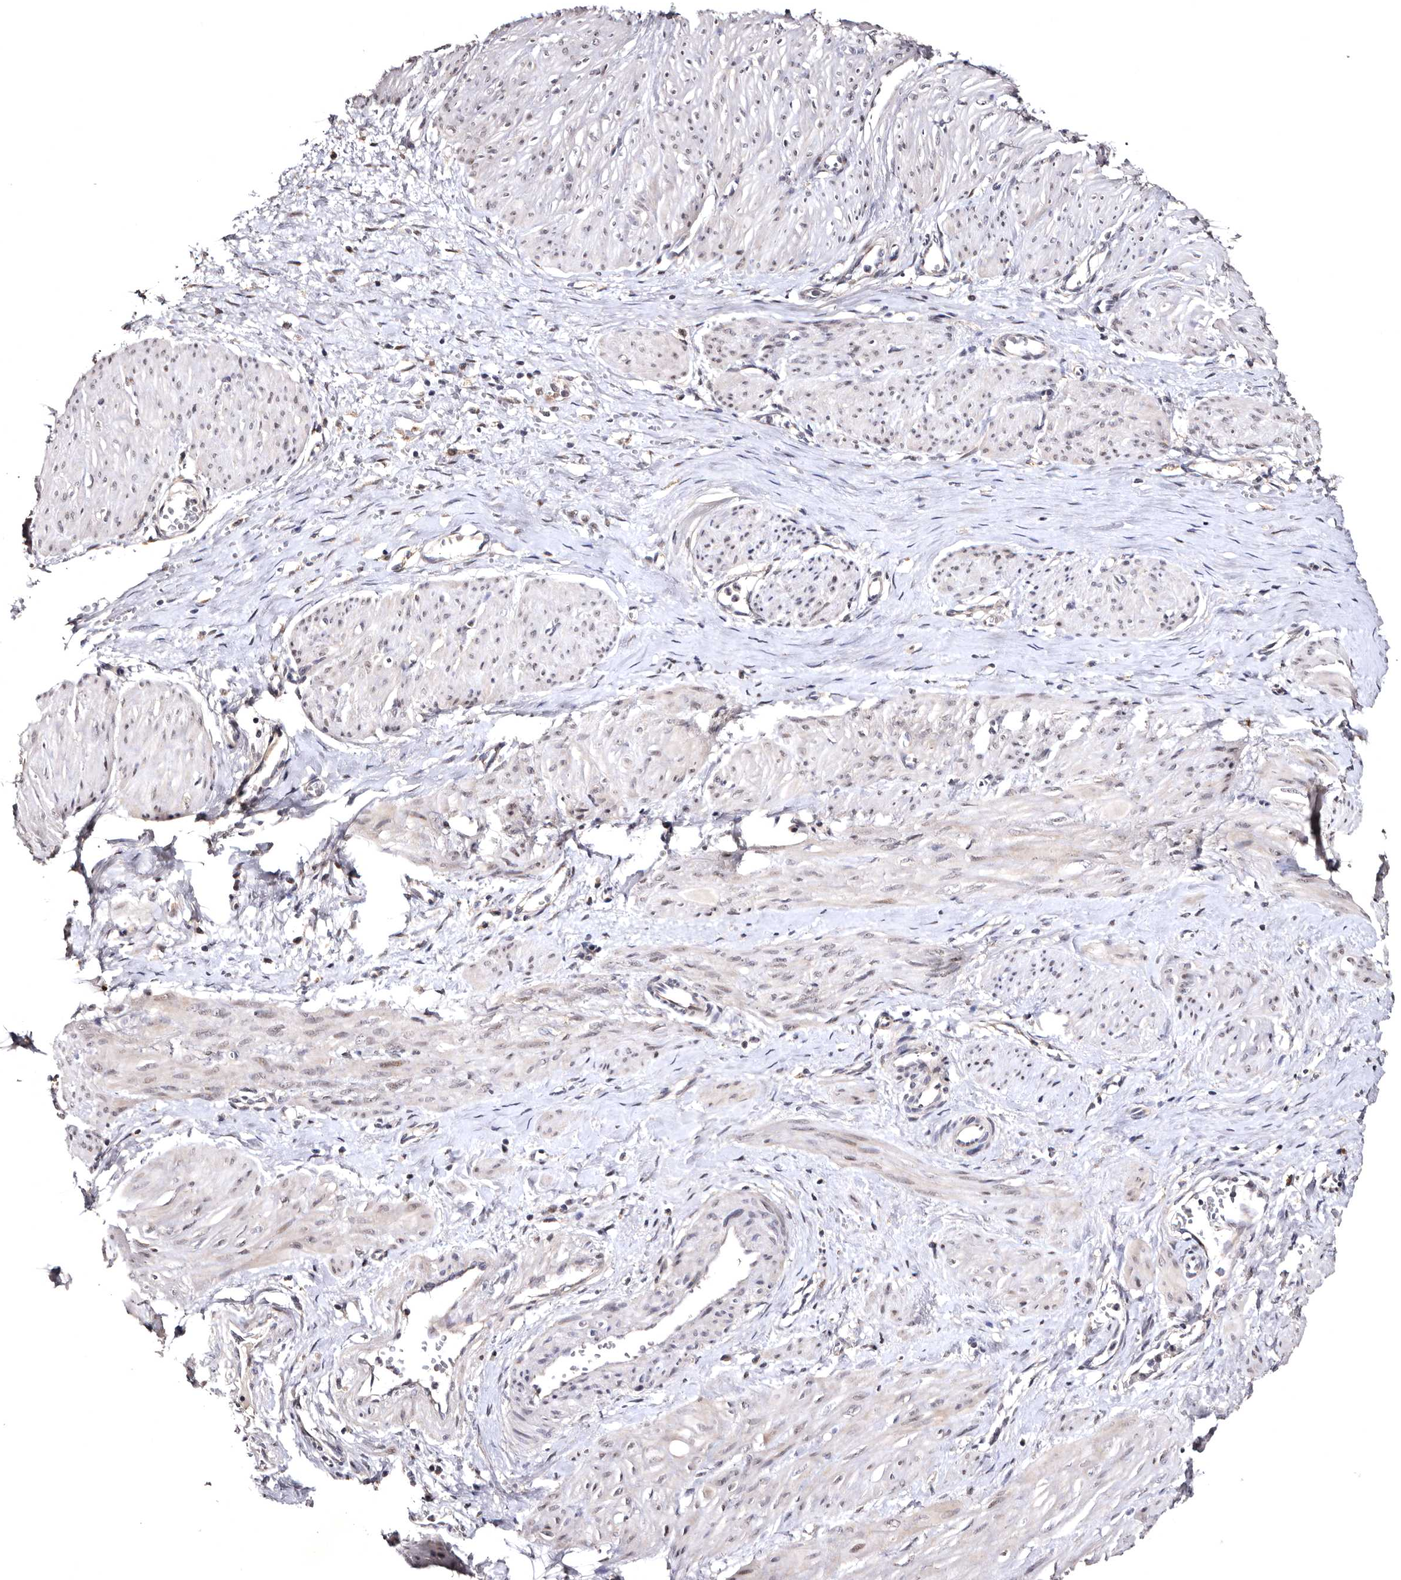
{"staining": {"intensity": "weak", "quantity": "<25%", "location": "cytoplasmic/membranous"}, "tissue": "smooth muscle", "cell_type": "Smooth muscle cells", "image_type": "normal", "snomed": [{"axis": "morphology", "description": "Normal tissue, NOS"}, {"axis": "topography", "description": "Endometrium"}], "caption": "Smooth muscle was stained to show a protein in brown. There is no significant positivity in smooth muscle cells. The staining is performed using DAB (3,3'-diaminobenzidine) brown chromogen with nuclei counter-stained in using hematoxylin.", "gene": "FAM91A1", "patient": {"sex": "female", "age": 33}}